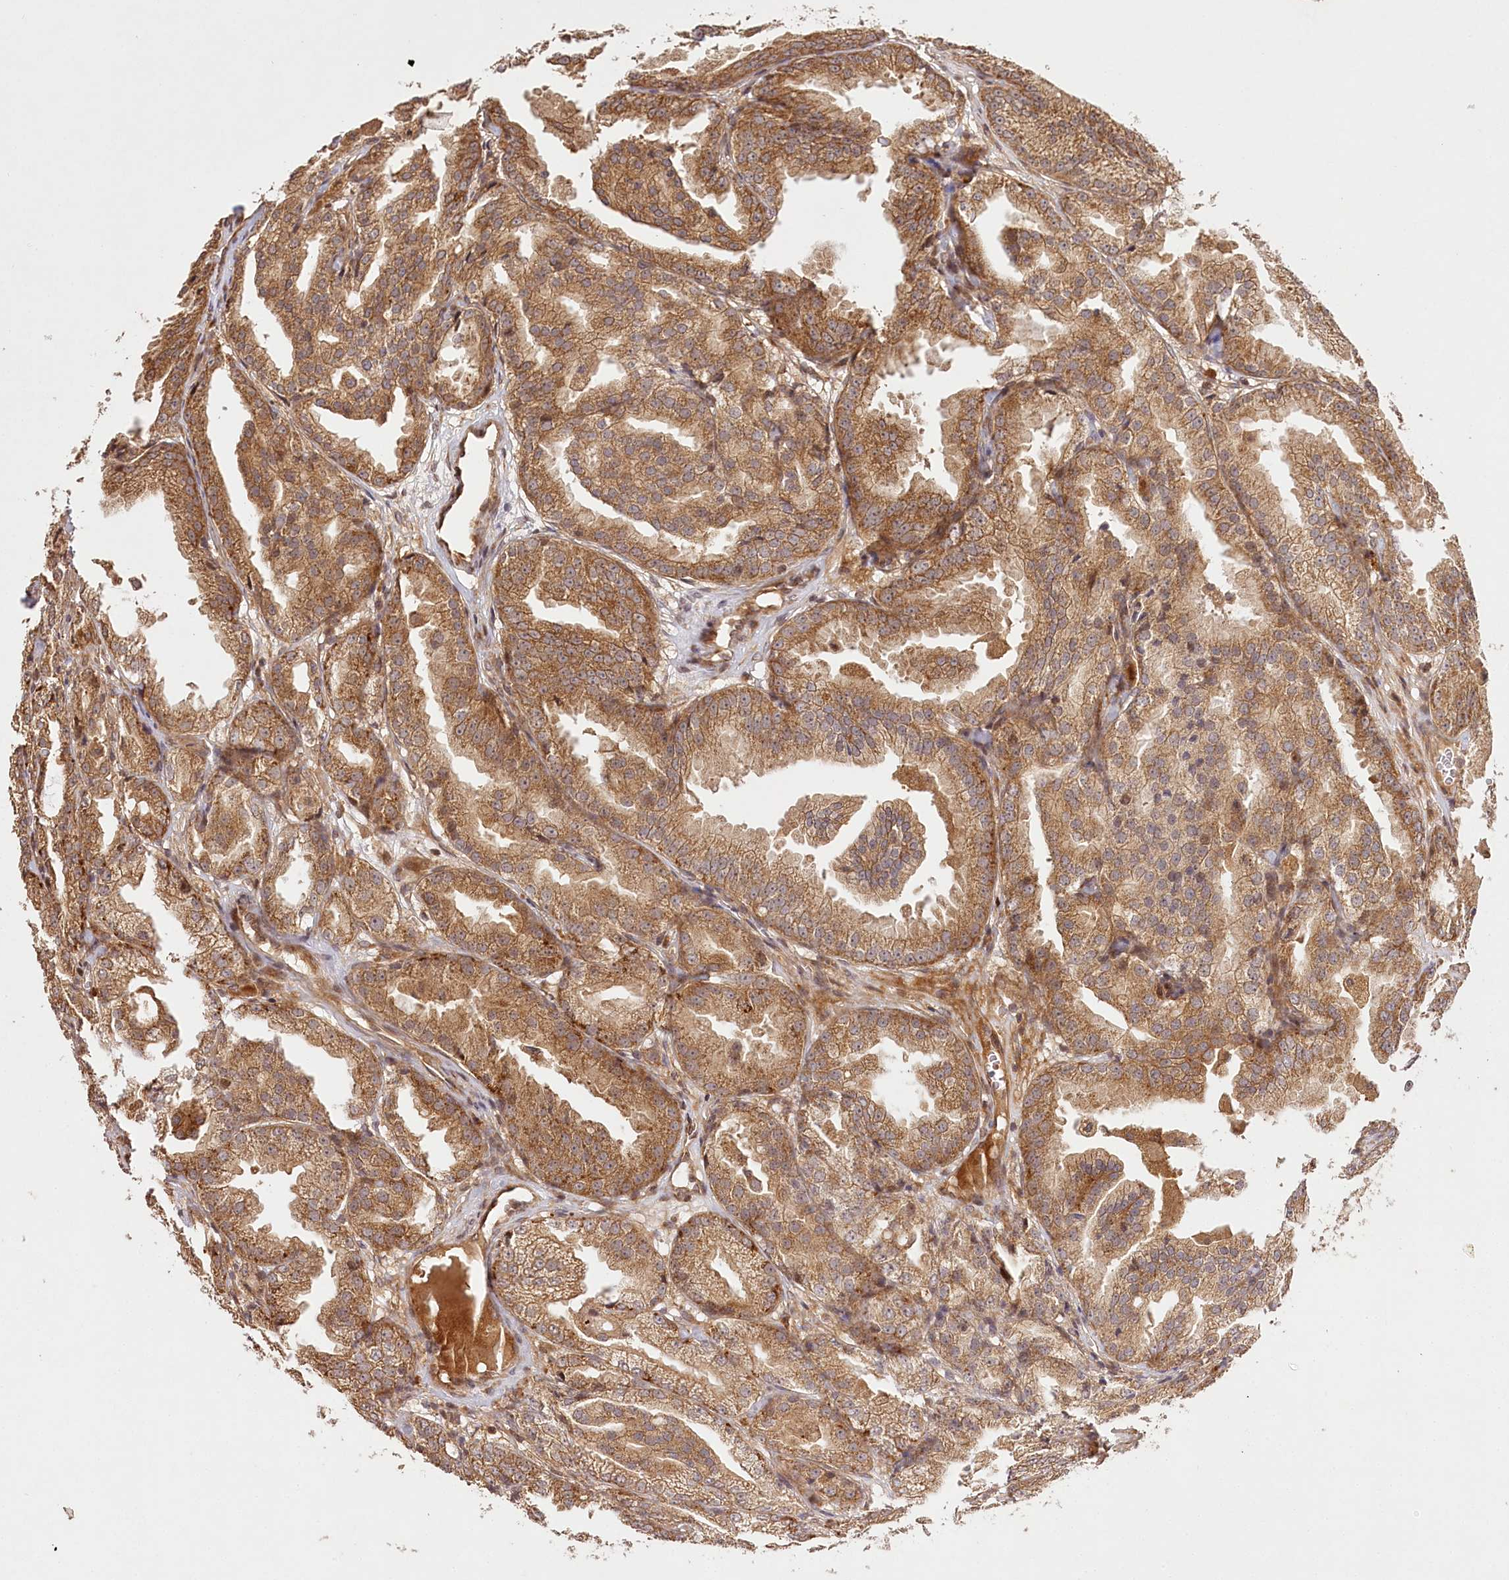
{"staining": {"intensity": "moderate", "quantity": ">75%", "location": "cytoplasmic/membranous"}, "tissue": "prostate cancer", "cell_type": "Tumor cells", "image_type": "cancer", "snomed": [{"axis": "morphology", "description": "Adenocarcinoma, High grade"}, {"axis": "topography", "description": "Prostate"}], "caption": "There is medium levels of moderate cytoplasmic/membranous positivity in tumor cells of prostate cancer (adenocarcinoma (high-grade)), as demonstrated by immunohistochemical staining (brown color).", "gene": "LSS", "patient": {"sex": "male", "age": 61}}